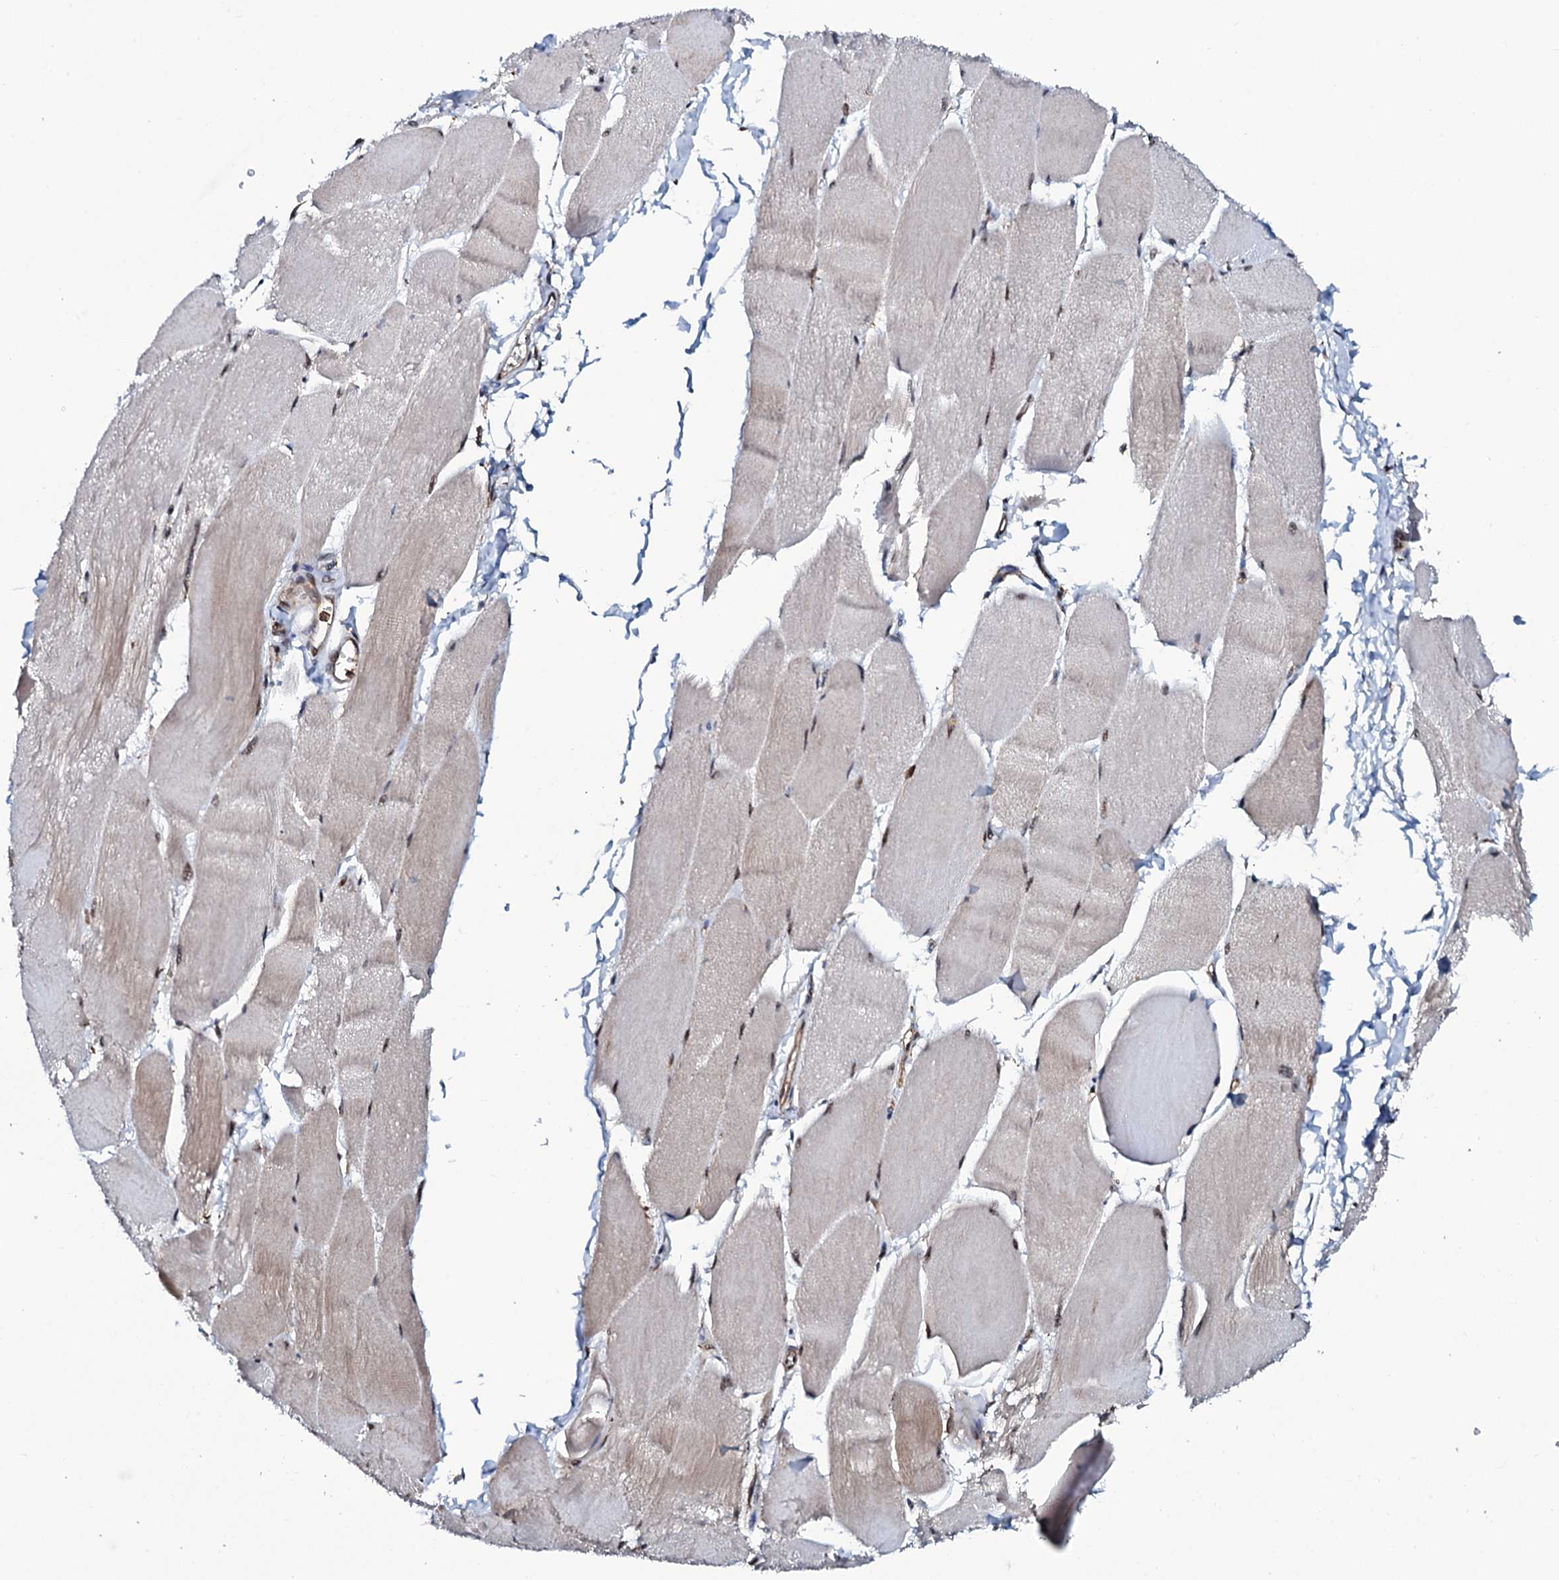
{"staining": {"intensity": "moderate", "quantity": "<25%", "location": "nuclear"}, "tissue": "skeletal muscle", "cell_type": "Myocytes", "image_type": "normal", "snomed": [{"axis": "morphology", "description": "Normal tissue, NOS"}, {"axis": "morphology", "description": "Basal cell carcinoma"}, {"axis": "topography", "description": "Skeletal muscle"}], "caption": "Immunohistochemistry (IHC) image of unremarkable skeletal muscle: skeletal muscle stained using immunohistochemistry demonstrates low levels of moderate protein expression localized specifically in the nuclear of myocytes, appearing as a nuclear brown color.", "gene": "COG6", "patient": {"sex": "female", "age": 64}}